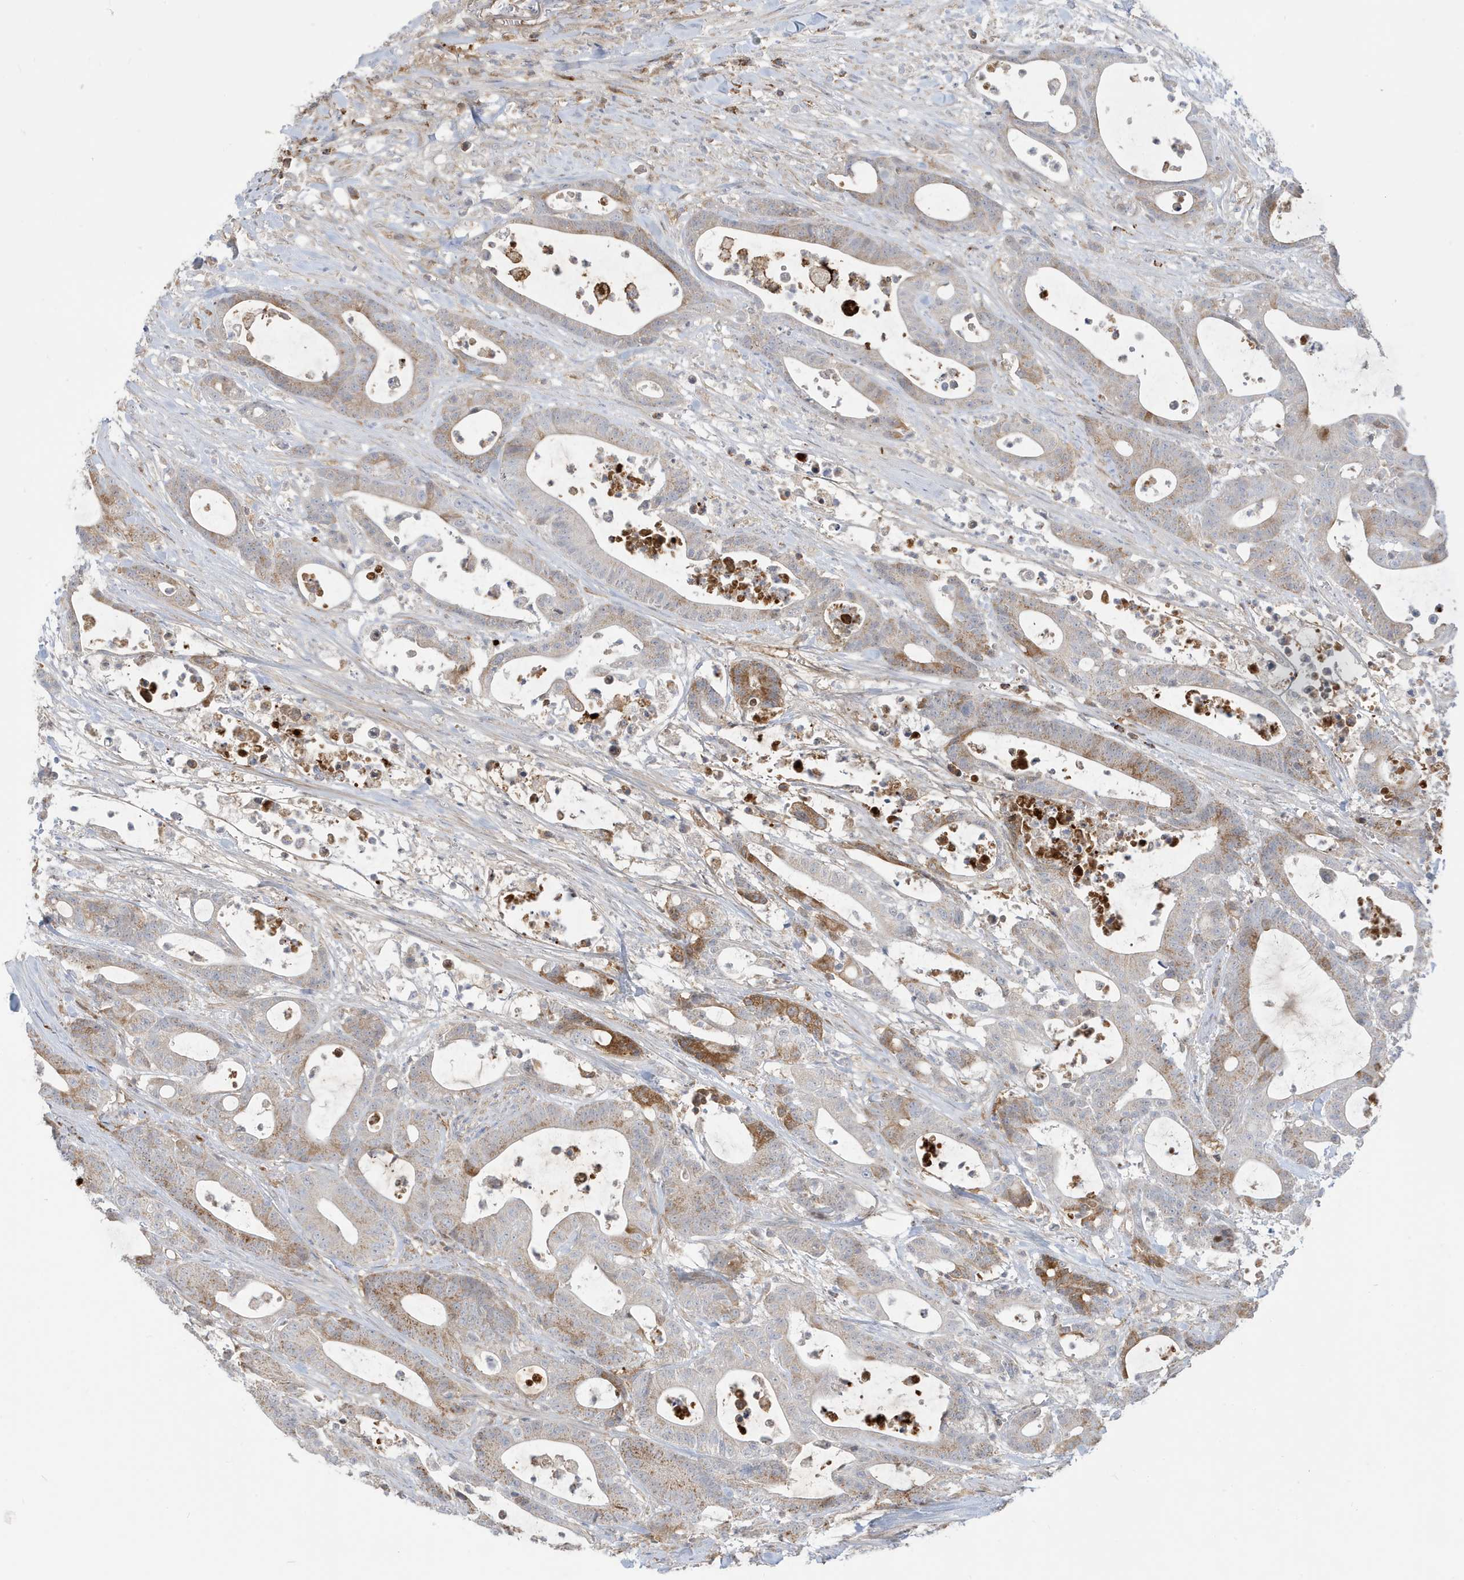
{"staining": {"intensity": "moderate", "quantity": "25%-75%", "location": "cytoplasmic/membranous"}, "tissue": "colorectal cancer", "cell_type": "Tumor cells", "image_type": "cancer", "snomed": [{"axis": "morphology", "description": "Adenocarcinoma, NOS"}, {"axis": "topography", "description": "Colon"}], "caption": "Adenocarcinoma (colorectal) stained with a protein marker exhibits moderate staining in tumor cells.", "gene": "IFT57", "patient": {"sex": "female", "age": 84}}